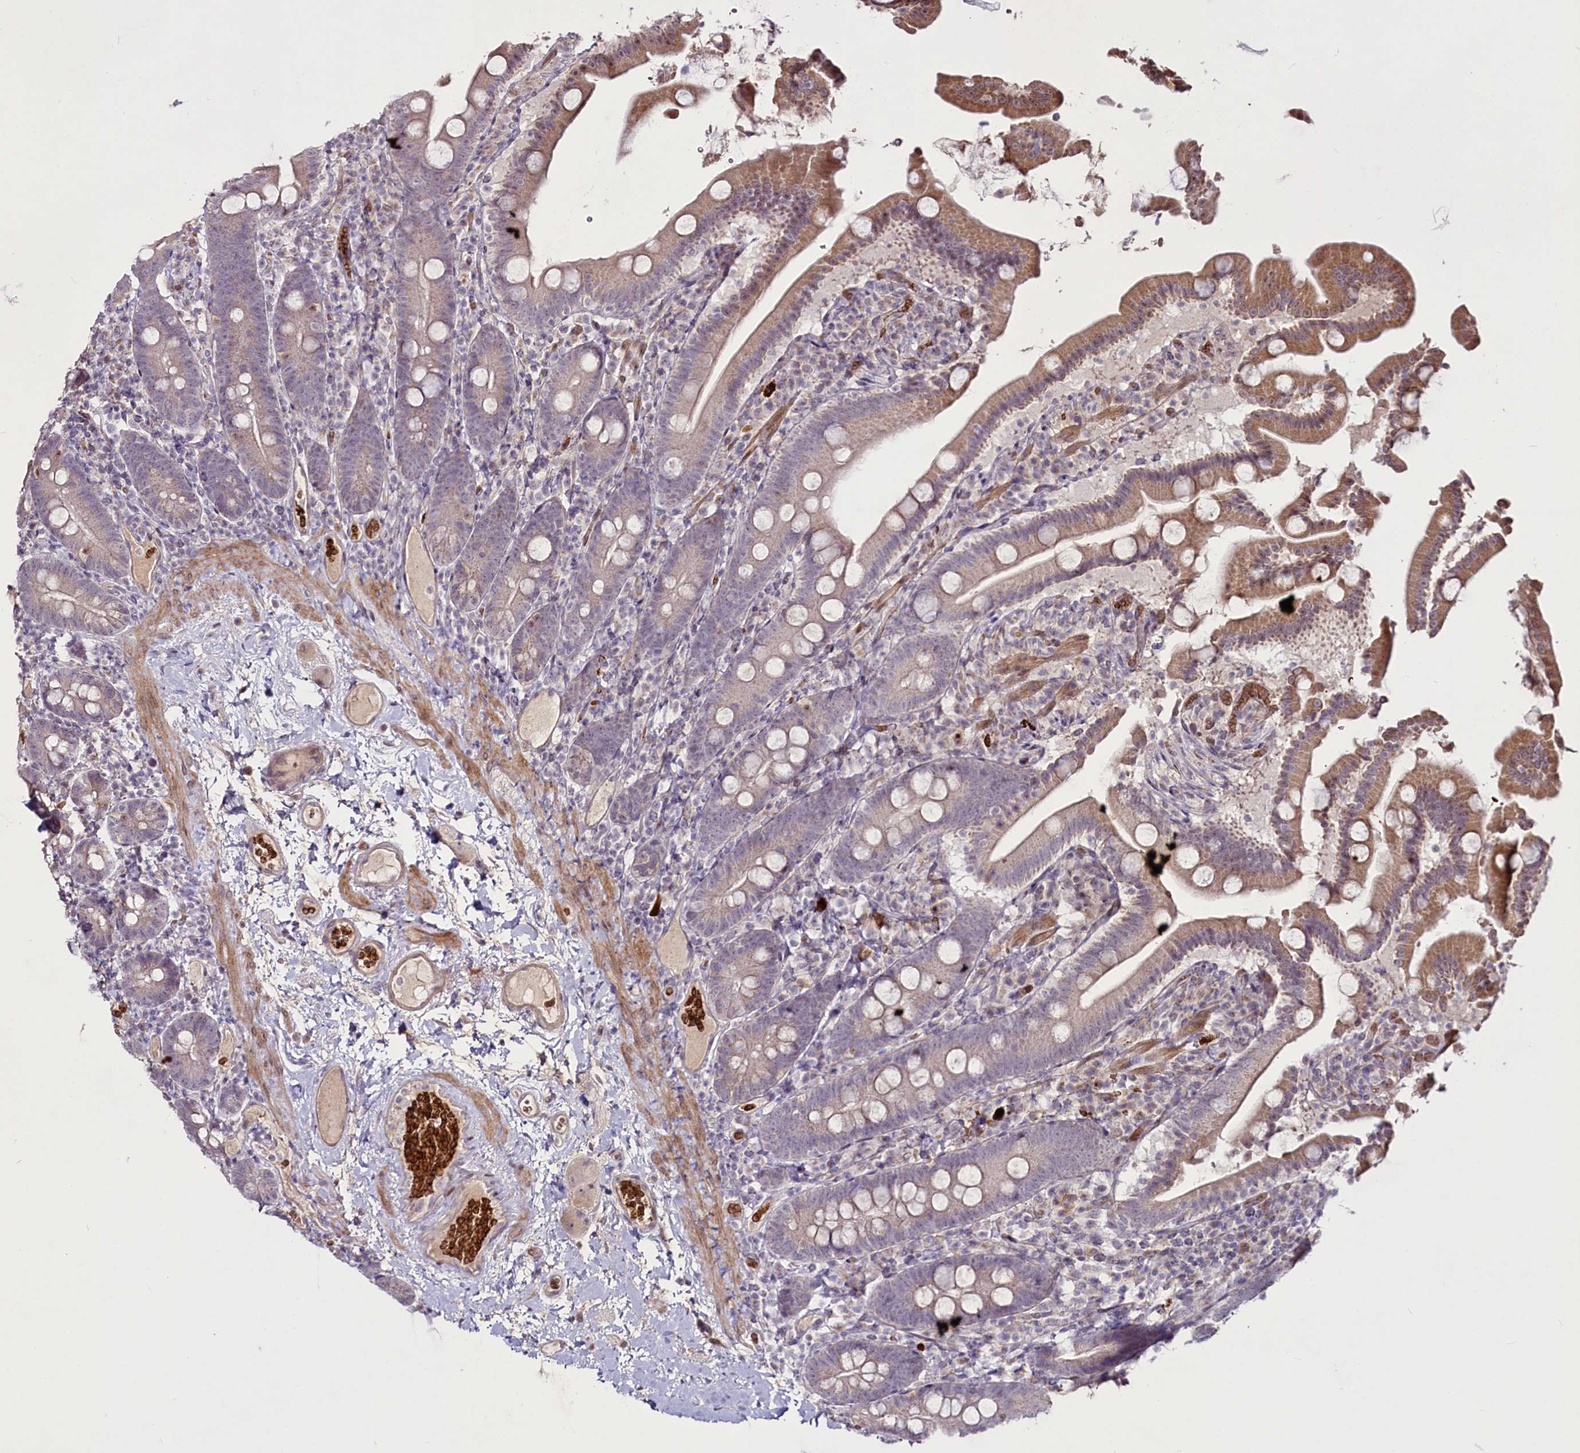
{"staining": {"intensity": "moderate", "quantity": "25%-75%", "location": "cytoplasmic/membranous"}, "tissue": "duodenum", "cell_type": "Glandular cells", "image_type": "normal", "snomed": [{"axis": "morphology", "description": "Normal tissue, NOS"}, {"axis": "topography", "description": "Duodenum"}], "caption": "Immunohistochemical staining of unremarkable duodenum reveals medium levels of moderate cytoplasmic/membranous staining in approximately 25%-75% of glandular cells. Immunohistochemistry (ihc) stains the protein of interest in brown and the nuclei are stained blue.", "gene": "SUSD3", "patient": {"sex": "male", "age": 55}}